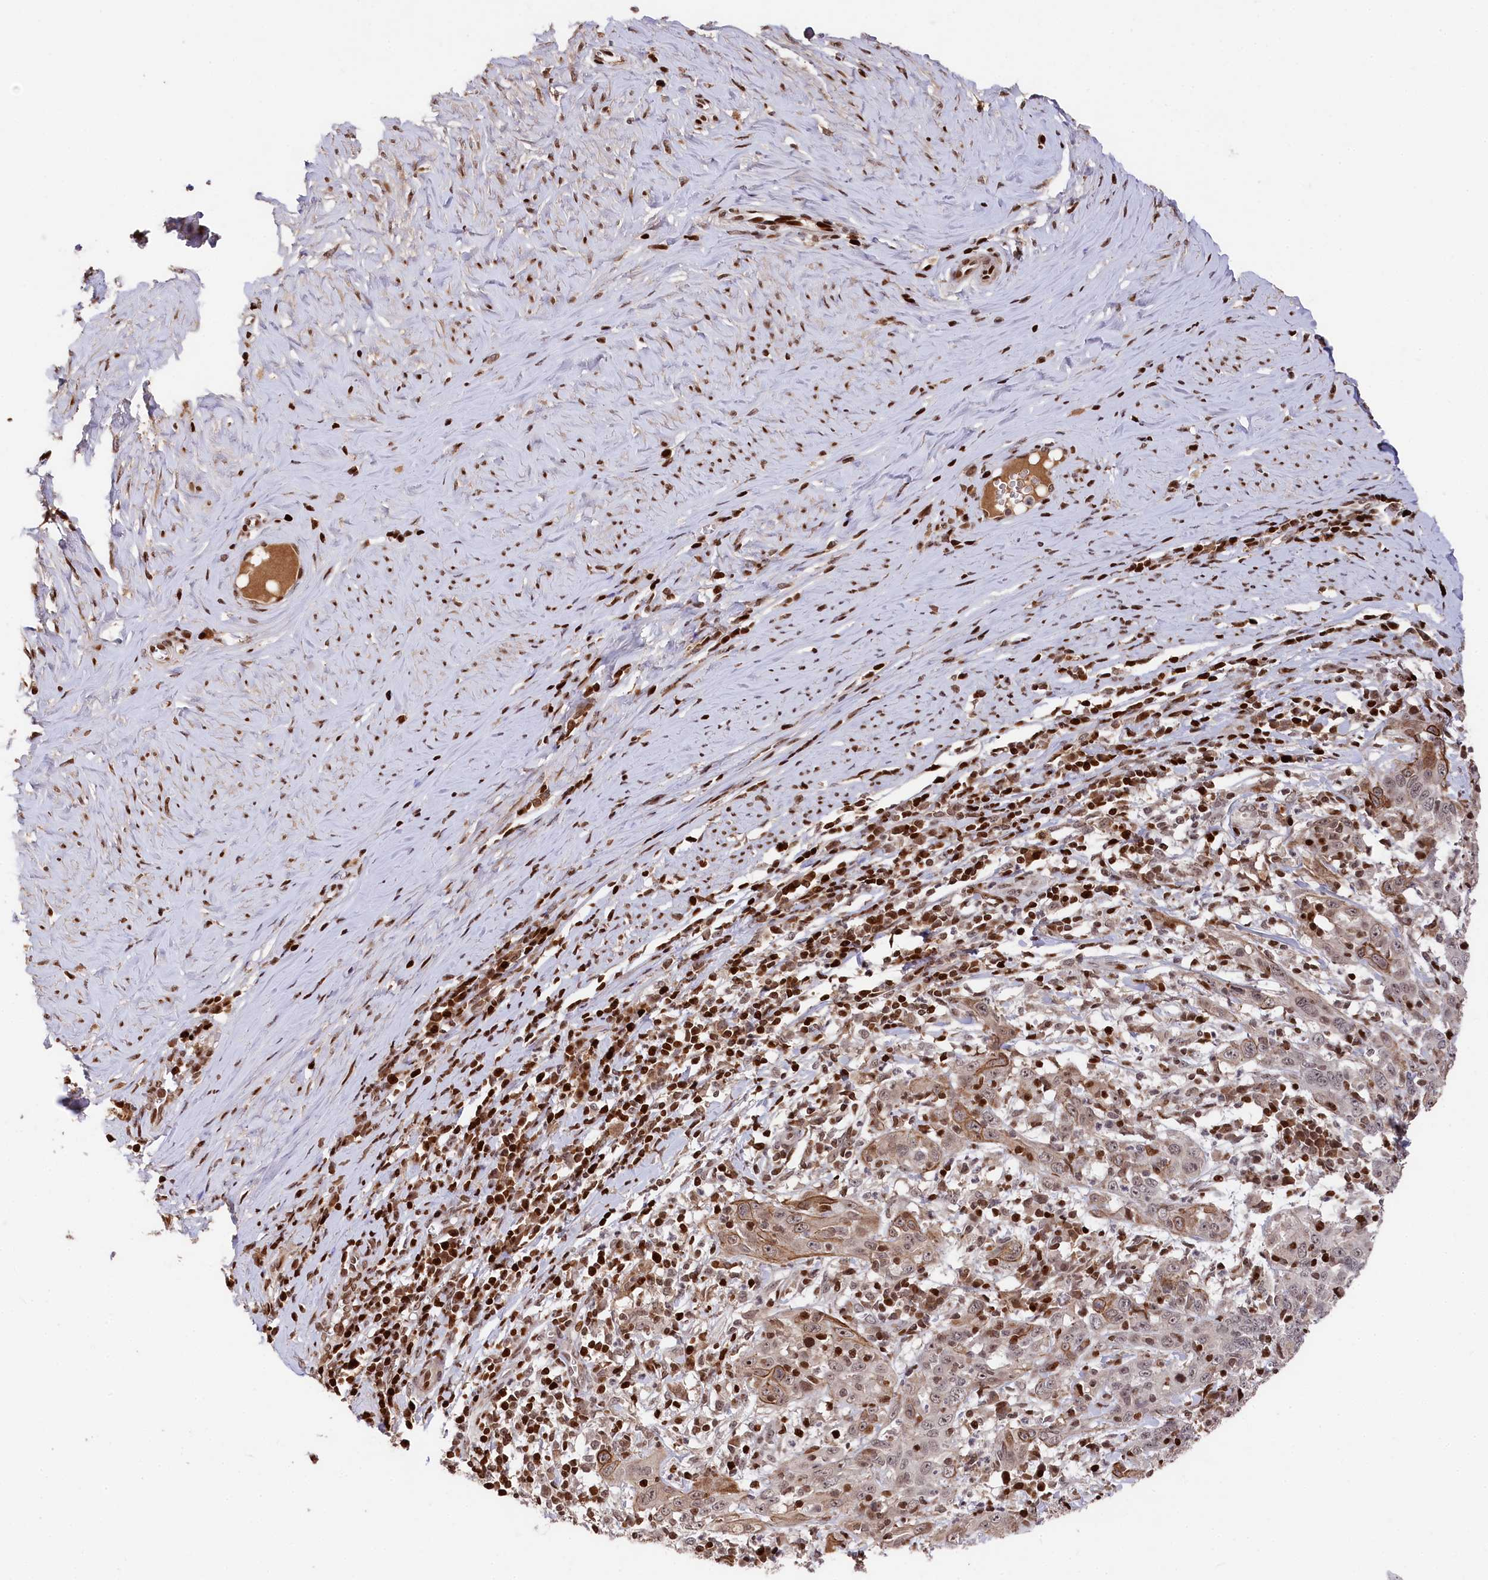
{"staining": {"intensity": "moderate", "quantity": "<25%", "location": "cytoplasmic/membranous,nuclear"}, "tissue": "cervical cancer", "cell_type": "Tumor cells", "image_type": "cancer", "snomed": [{"axis": "morphology", "description": "Squamous cell carcinoma, NOS"}, {"axis": "topography", "description": "Cervix"}], "caption": "Protein staining shows moderate cytoplasmic/membranous and nuclear staining in approximately <25% of tumor cells in cervical cancer.", "gene": "MCF2L2", "patient": {"sex": "female", "age": 46}}